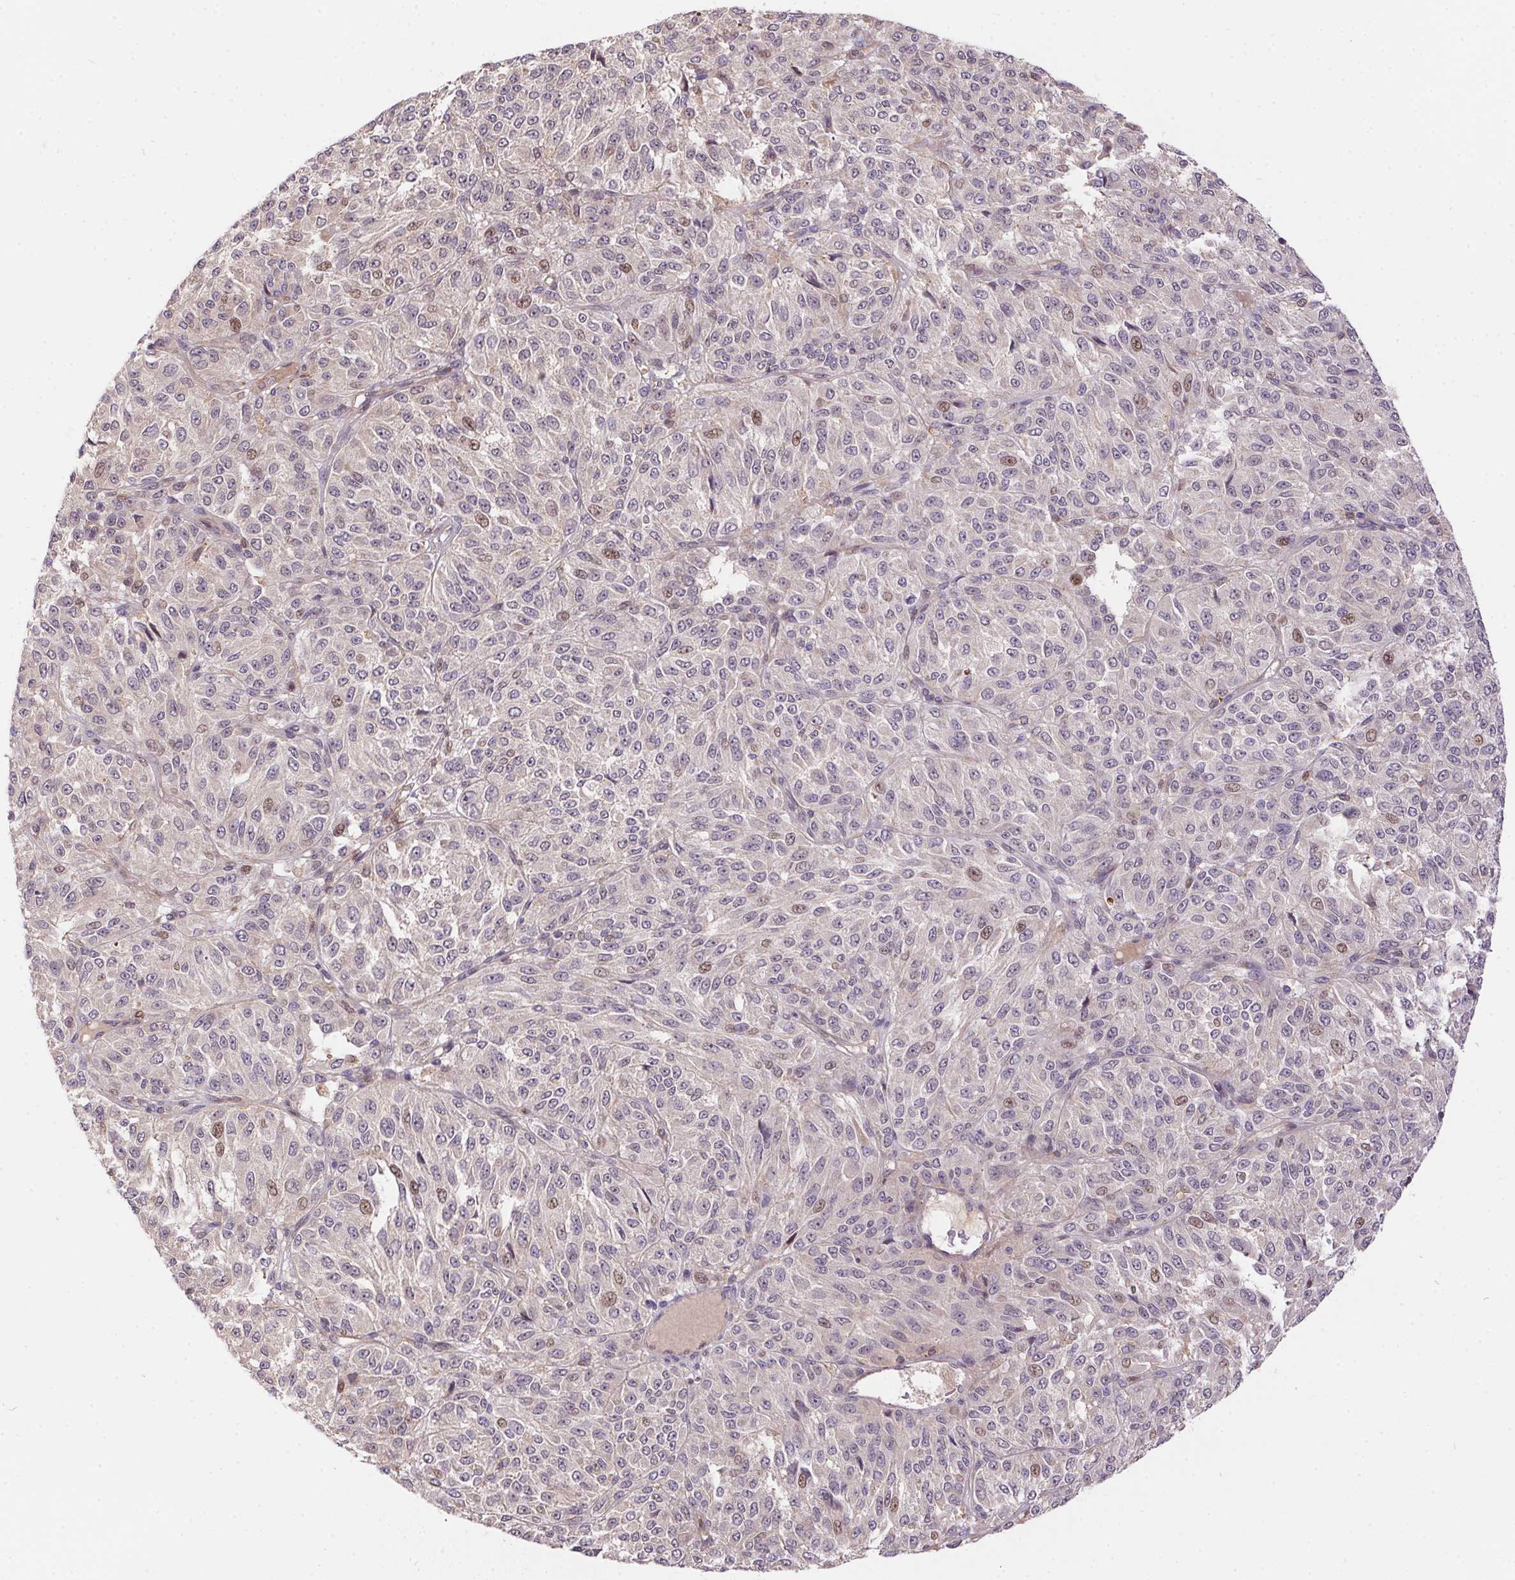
{"staining": {"intensity": "weak", "quantity": "<25%", "location": "nuclear"}, "tissue": "melanoma", "cell_type": "Tumor cells", "image_type": "cancer", "snomed": [{"axis": "morphology", "description": "Malignant melanoma, Metastatic site"}, {"axis": "topography", "description": "Brain"}], "caption": "Tumor cells show no significant positivity in malignant melanoma (metastatic site).", "gene": "NUDT16", "patient": {"sex": "female", "age": 56}}